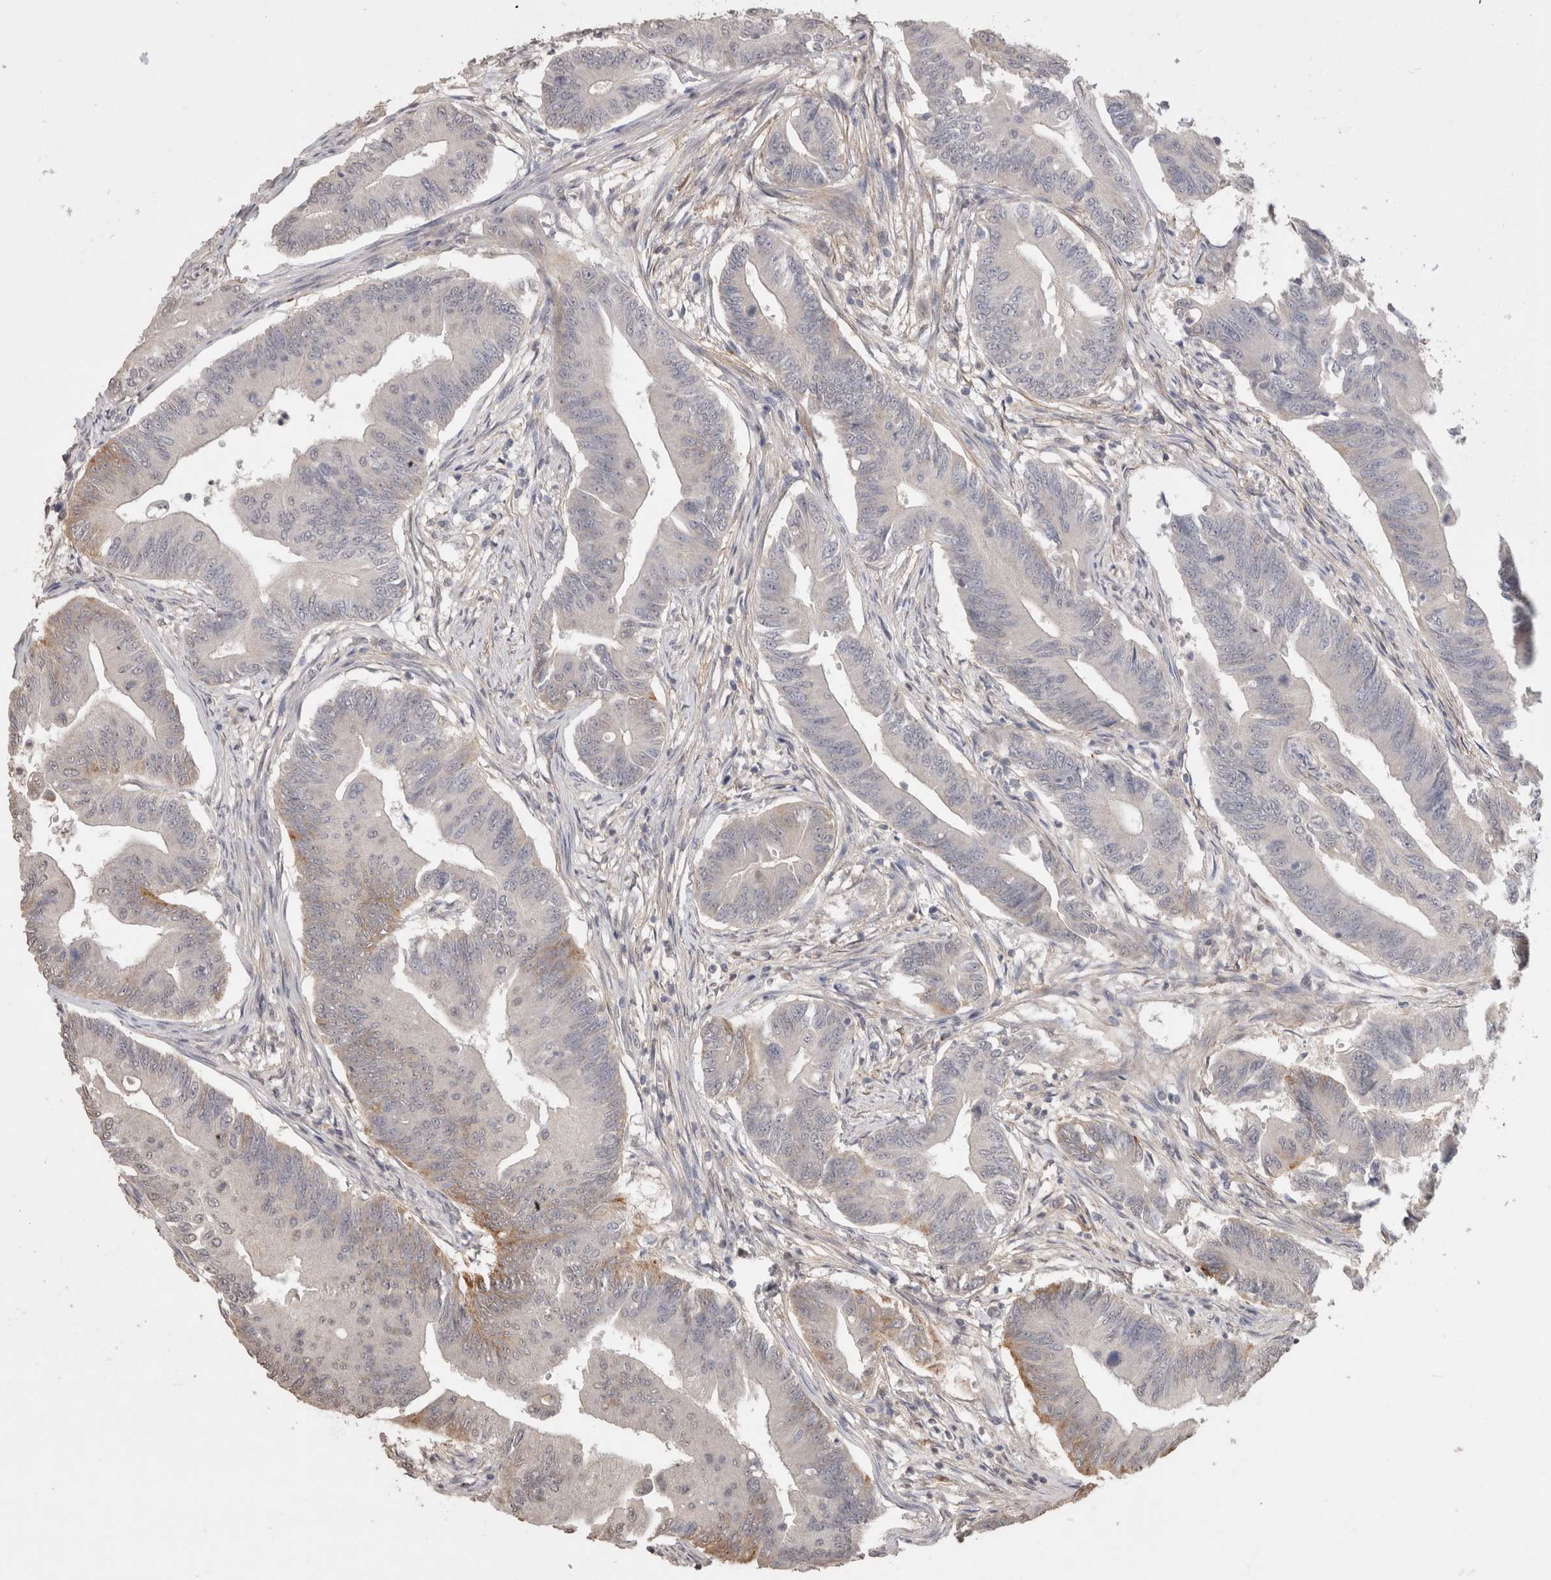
{"staining": {"intensity": "weak", "quantity": "<25%", "location": "cytoplasmic/membranous"}, "tissue": "colorectal cancer", "cell_type": "Tumor cells", "image_type": "cancer", "snomed": [{"axis": "morphology", "description": "Adenoma, NOS"}, {"axis": "morphology", "description": "Adenocarcinoma, NOS"}, {"axis": "topography", "description": "Colon"}], "caption": "Immunohistochemical staining of human colorectal cancer (adenoma) demonstrates no significant positivity in tumor cells.", "gene": "NAALADL2", "patient": {"sex": "male", "age": 79}}